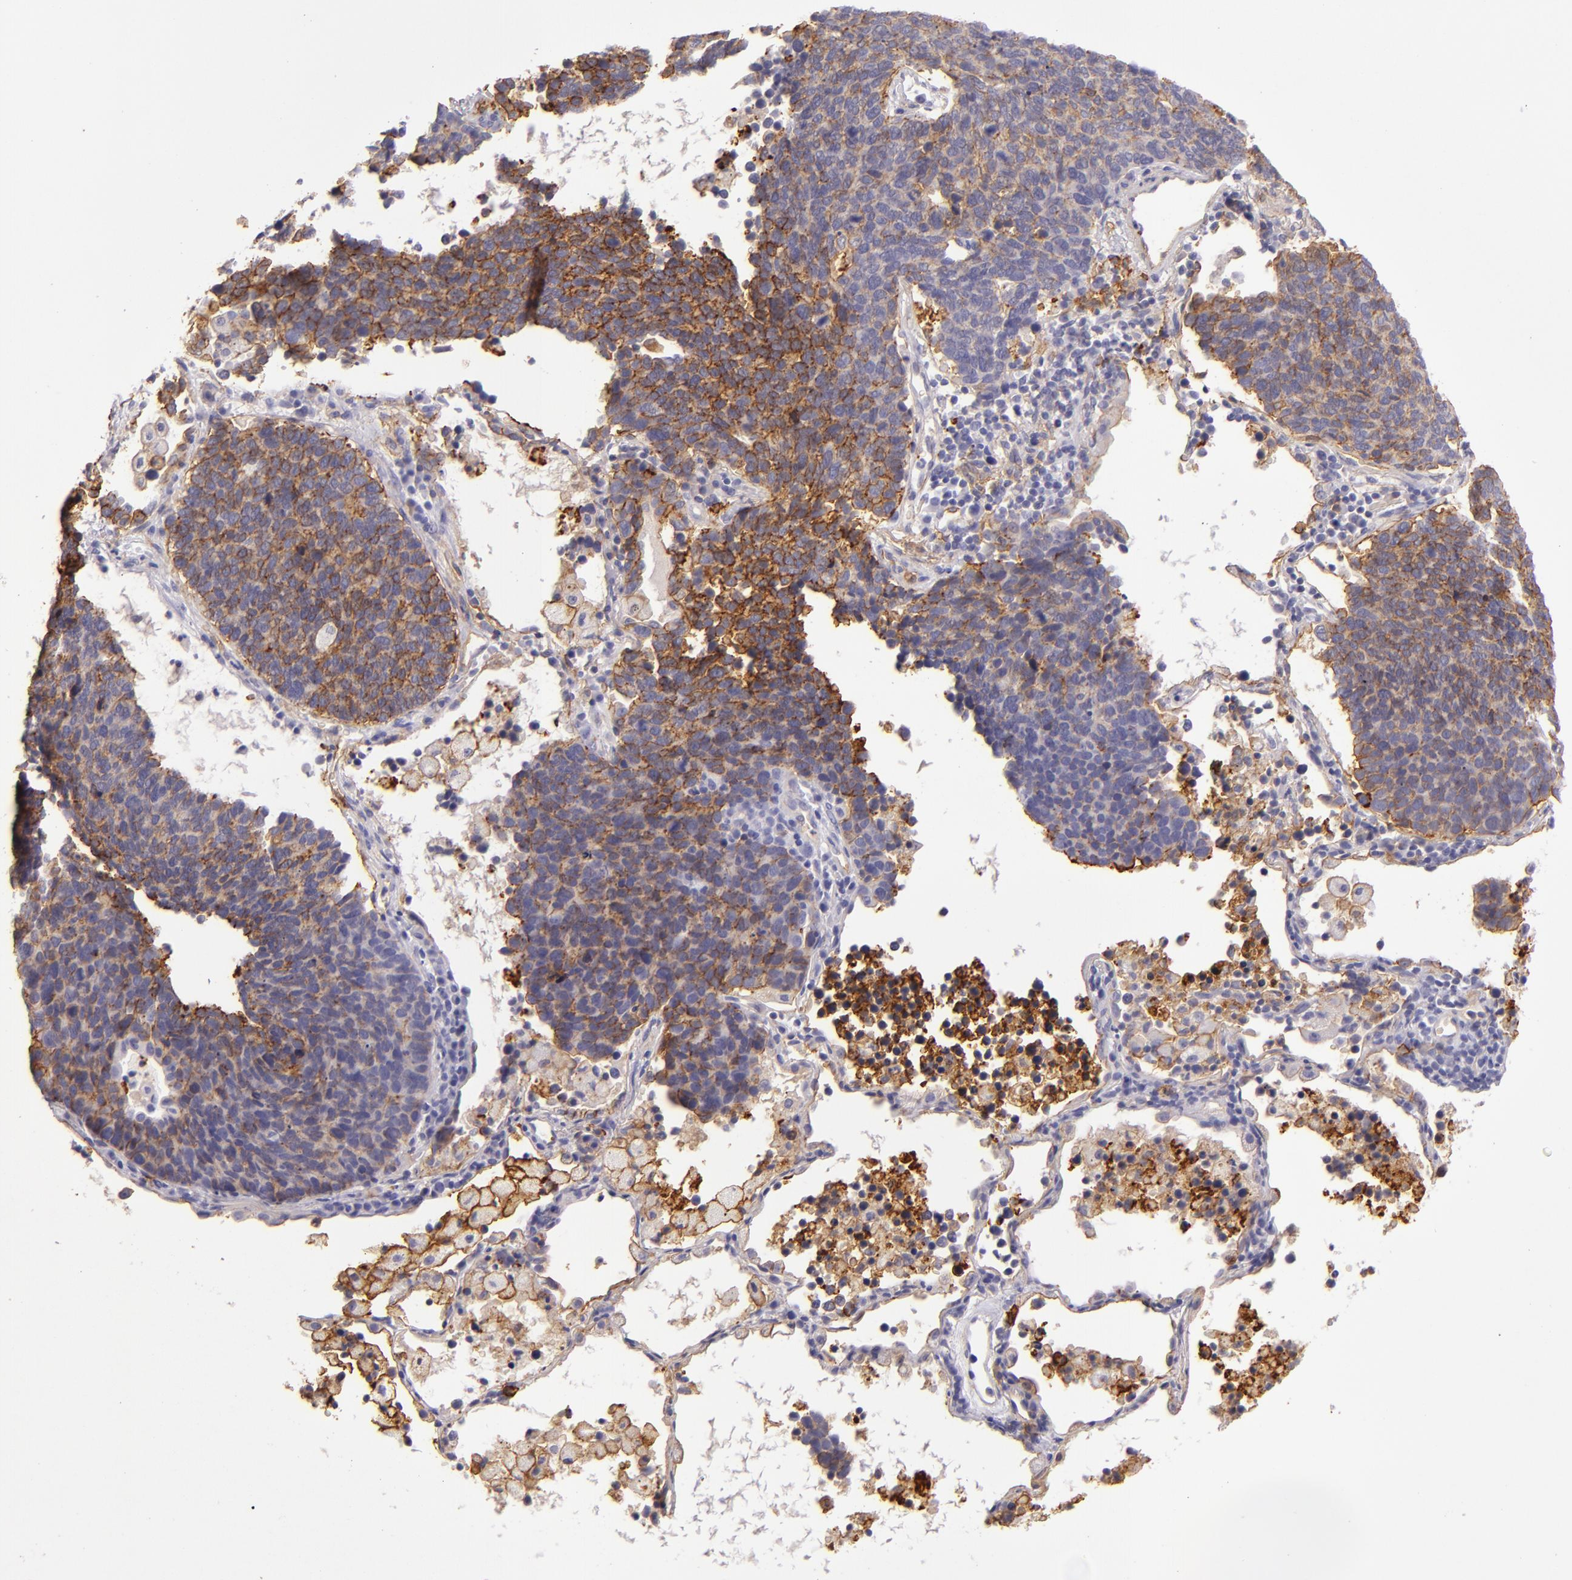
{"staining": {"intensity": "strong", "quantity": ">75%", "location": "cytoplasmic/membranous"}, "tissue": "lung cancer", "cell_type": "Tumor cells", "image_type": "cancer", "snomed": [{"axis": "morphology", "description": "Neoplasm, malignant, NOS"}, {"axis": "topography", "description": "Lung"}], "caption": "Tumor cells exhibit high levels of strong cytoplasmic/membranous staining in approximately >75% of cells in human lung malignant neoplasm. (DAB (3,3'-diaminobenzidine) IHC, brown staining for protein, blue staining for nuclei).", "gene": "CD9", "patient": {"sex": "female", "age": 75}}